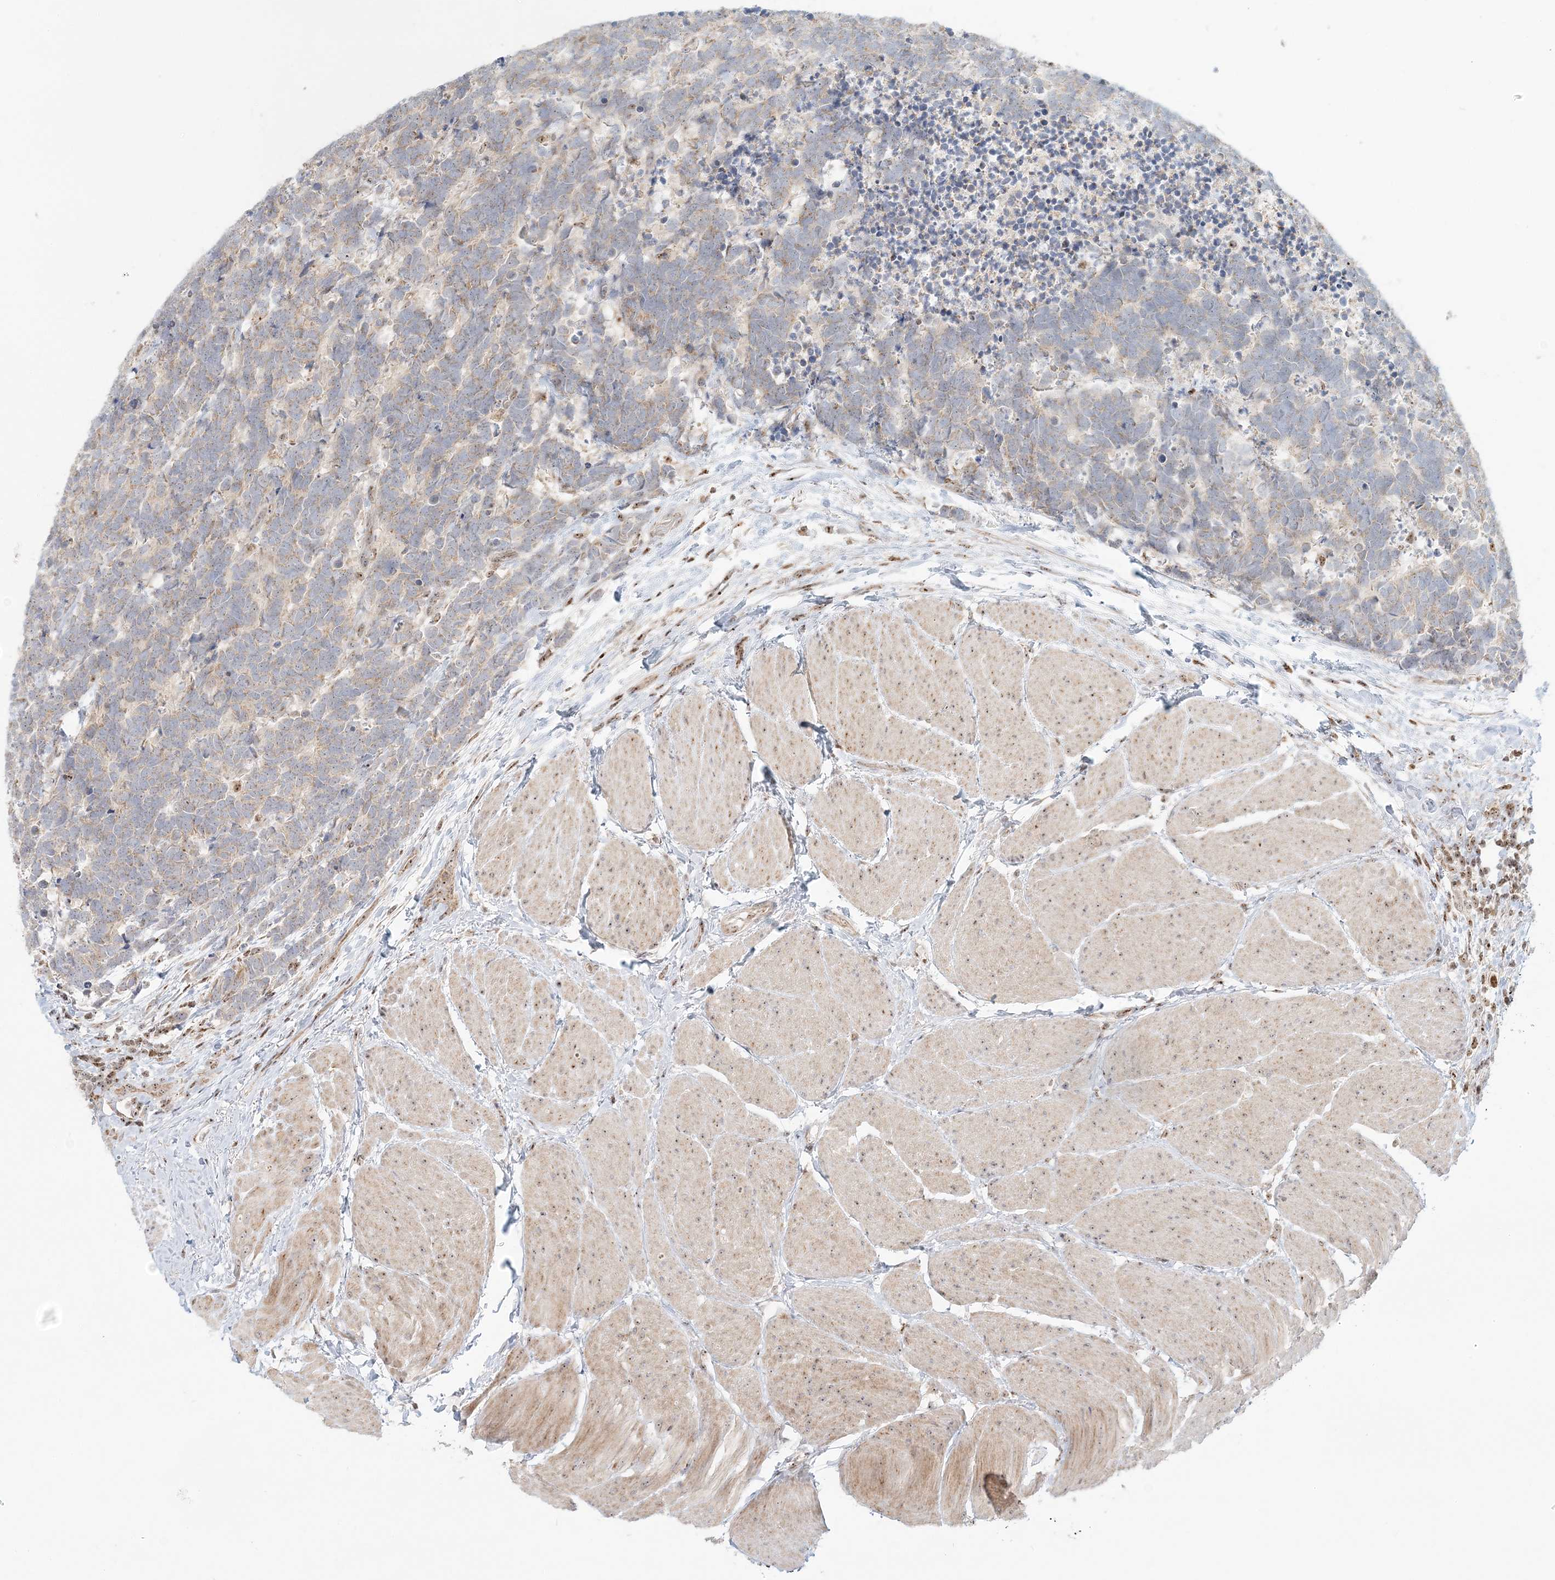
{"staining": {"intensity": "weak", "quantity": "<25%", "location": "nuclear"}, "tissue": "carcinoid", "cell_type": "Tumor cells", "image_type": "cancer", "snomed": [{"axis": "morphology", "description": "Carcinoma, NOS"}, {"axis": "morphology", "description": "Carcinoid, malignant, NOS"}, {"axis": "topography", "description": "Urinary bladder"}], "caption": "A high-resolution image shows immunohistochemistry staining of carcinoid, which exhibits no significant expression in tumor cells.", "gene": "UBE2F", "patient": {"sex": "male", "age": 57}}